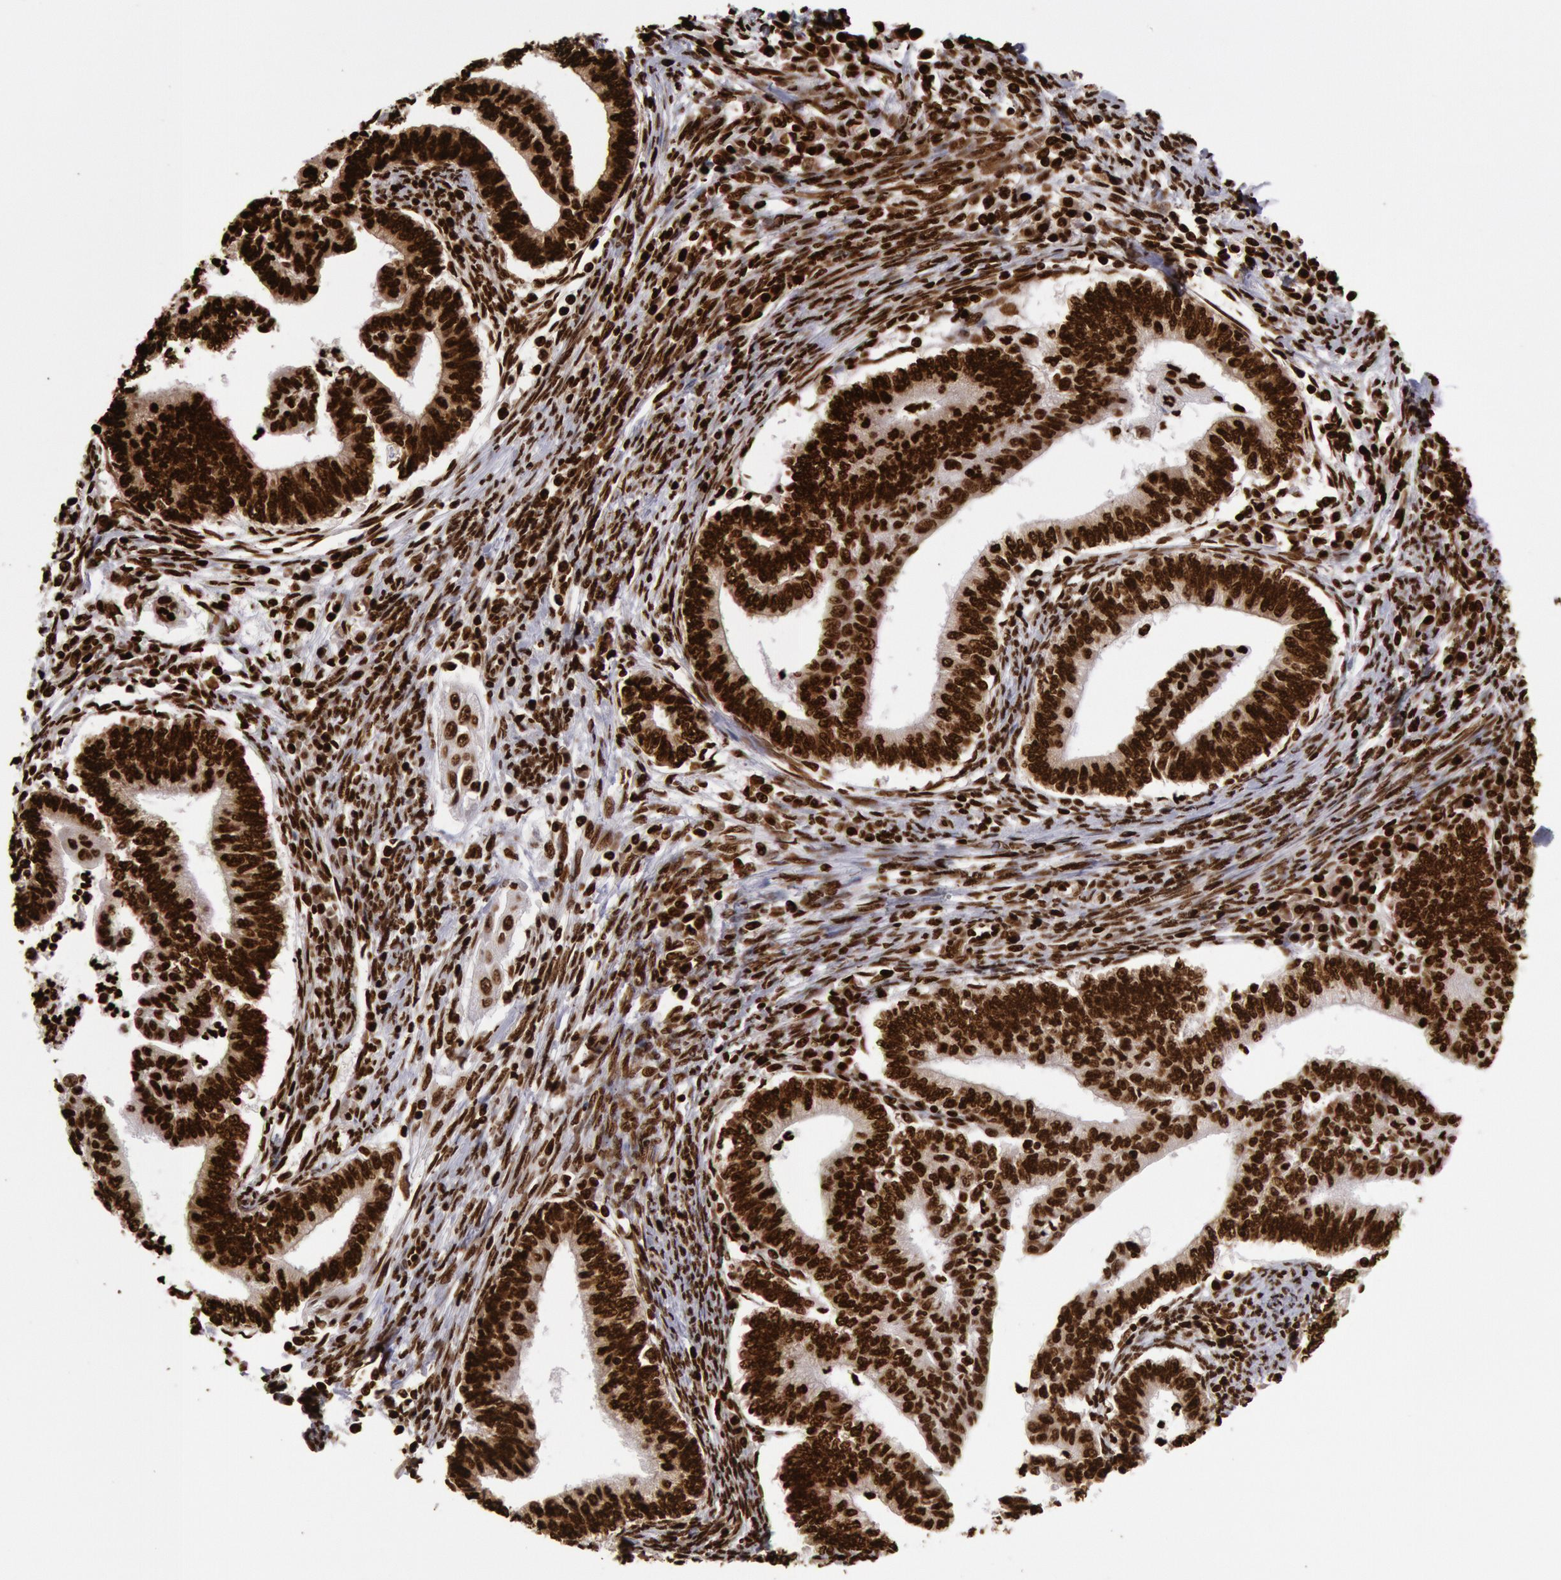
{"staining": {"intensity": "strong", "quantity": ">75%", "location": "nuclear"}, "tissue": "endometrial cancer", "cell_type": "Tumor cells", "image_type": "cancer", "snomed": [{"axis": "morphology", "description": "Adenocarcinoma, NOS"}, {"axis": "topography", "description": "Endometrium"}], "caption": "Endometrial adenocarcinoma stained with a protein marker demonstrates strong staining in tumor cells.", "gene": "H3-4", "patient": {"sex": "female", "age": 66}}